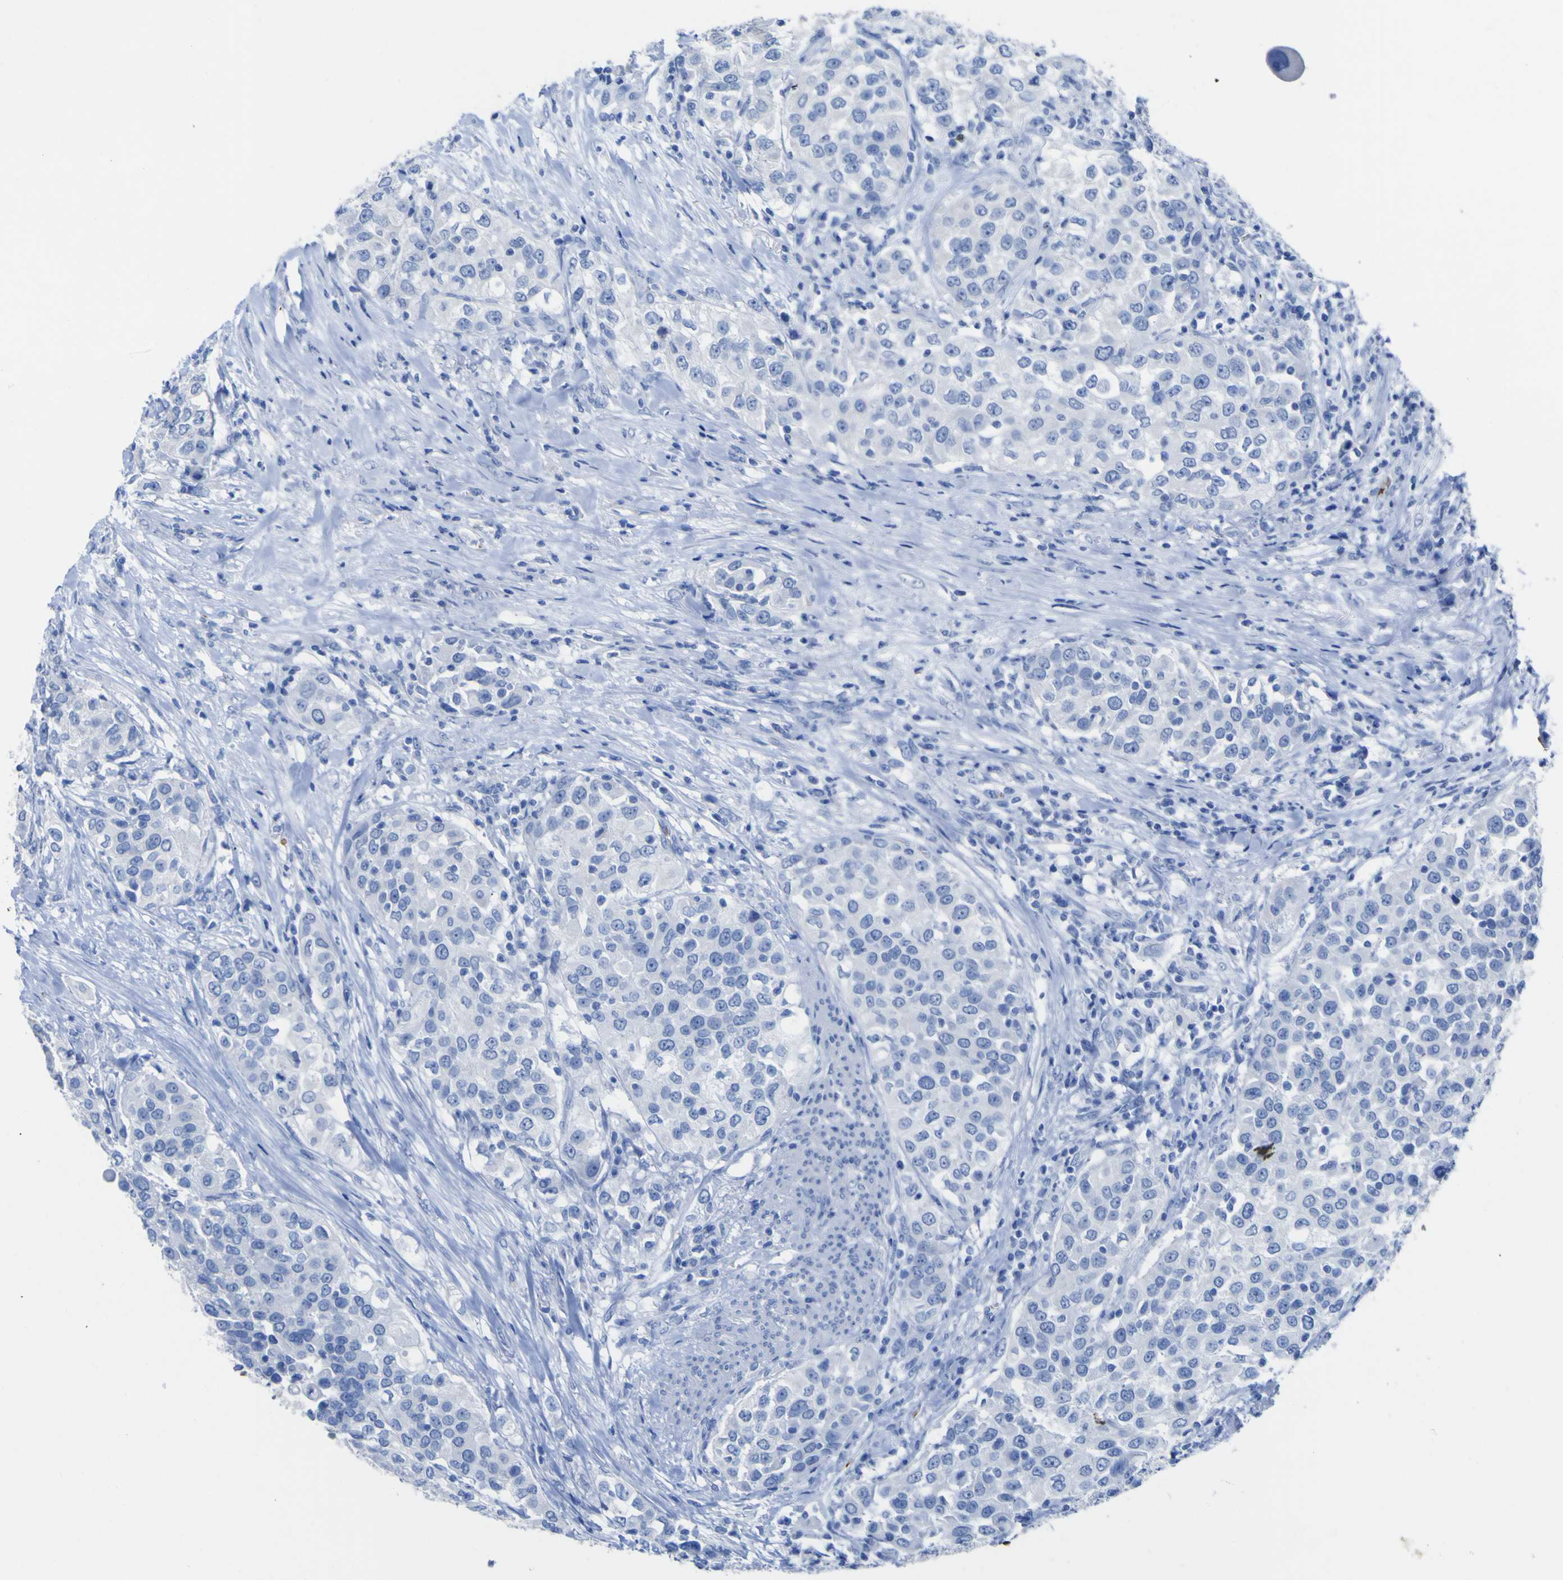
{"staining": {"intensity": "negative", "quantity": "none", "location": "none"}, "tissue": "urothelial cancer", "cell_type": "Tumor cells", "image_type": "cancer", "snomed": [{"axis": "morphology", "description": "Urothelial carcinoma, High grade"}, {"axis": "topography", "description": "Urinary bladder"}], "caption": "Tumor cells show no significant expression in urothelial carcinoma (high-grade).", "gene": "GCM1", "patient": {"sex": "female", "age": 80}}